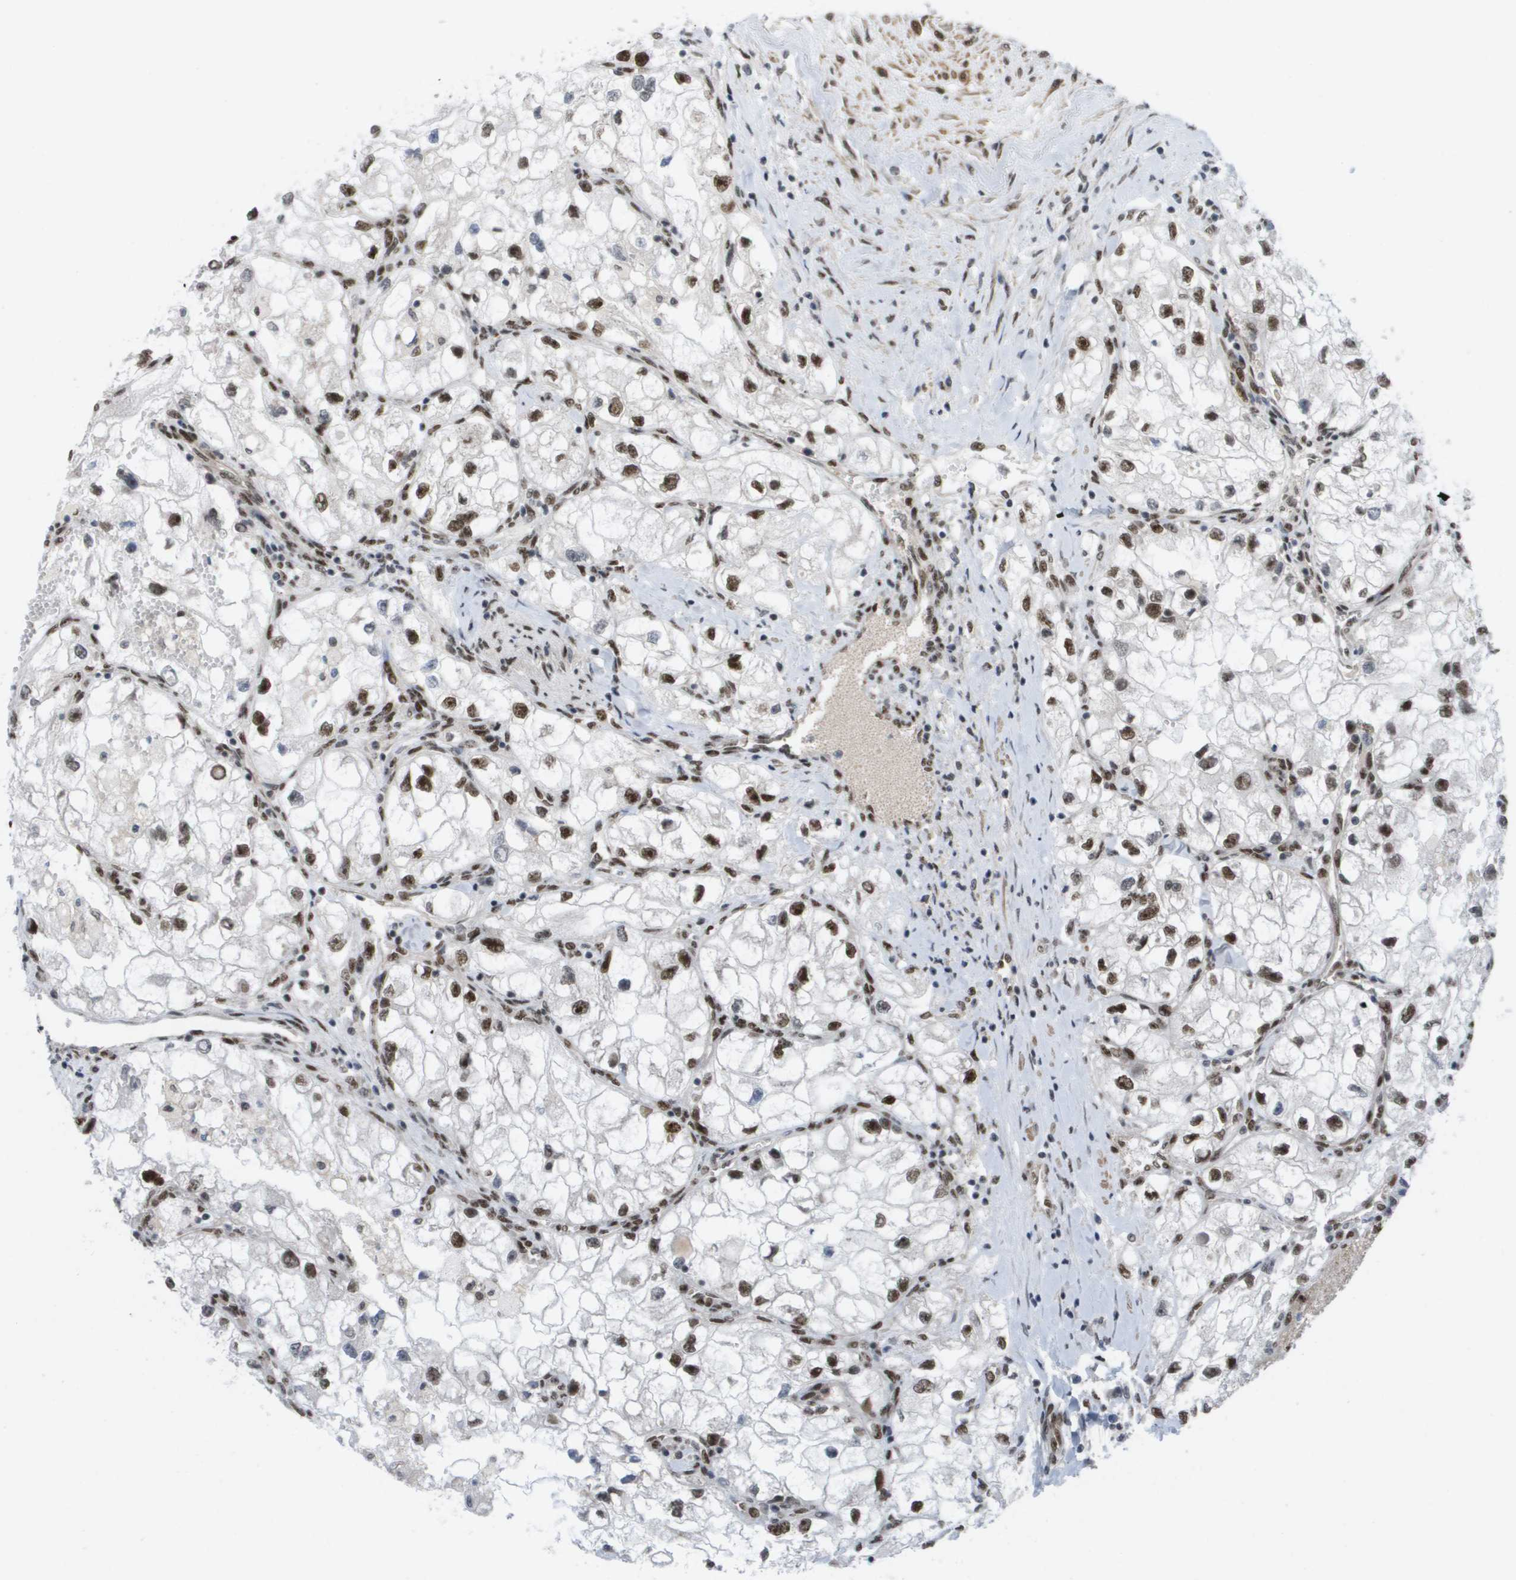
{"staining": {"intensity": "strong", "quantity": ">75%", "location": "nuclear"}, "tissue": "renal cancer", "cell_type": "Tumor cells", "image_type": "cancer", "snomed": [{"axis": "morphology", "description": "Adenocarcinoma, NOS"}, {"axis": "topography", "description": "Kidney"}], "caption": "Brown immunohistochemical staining in human adenocarcinoma (renal) reveals strong nuclear positivity in approximately >75% of tumor cells. Using DAB (brown) and hematoxylin (blue) stains, captured at high magnification using brightfield microscopy.", "gene": "CDT1", "patient": {"sex": "female", "age": 70}}